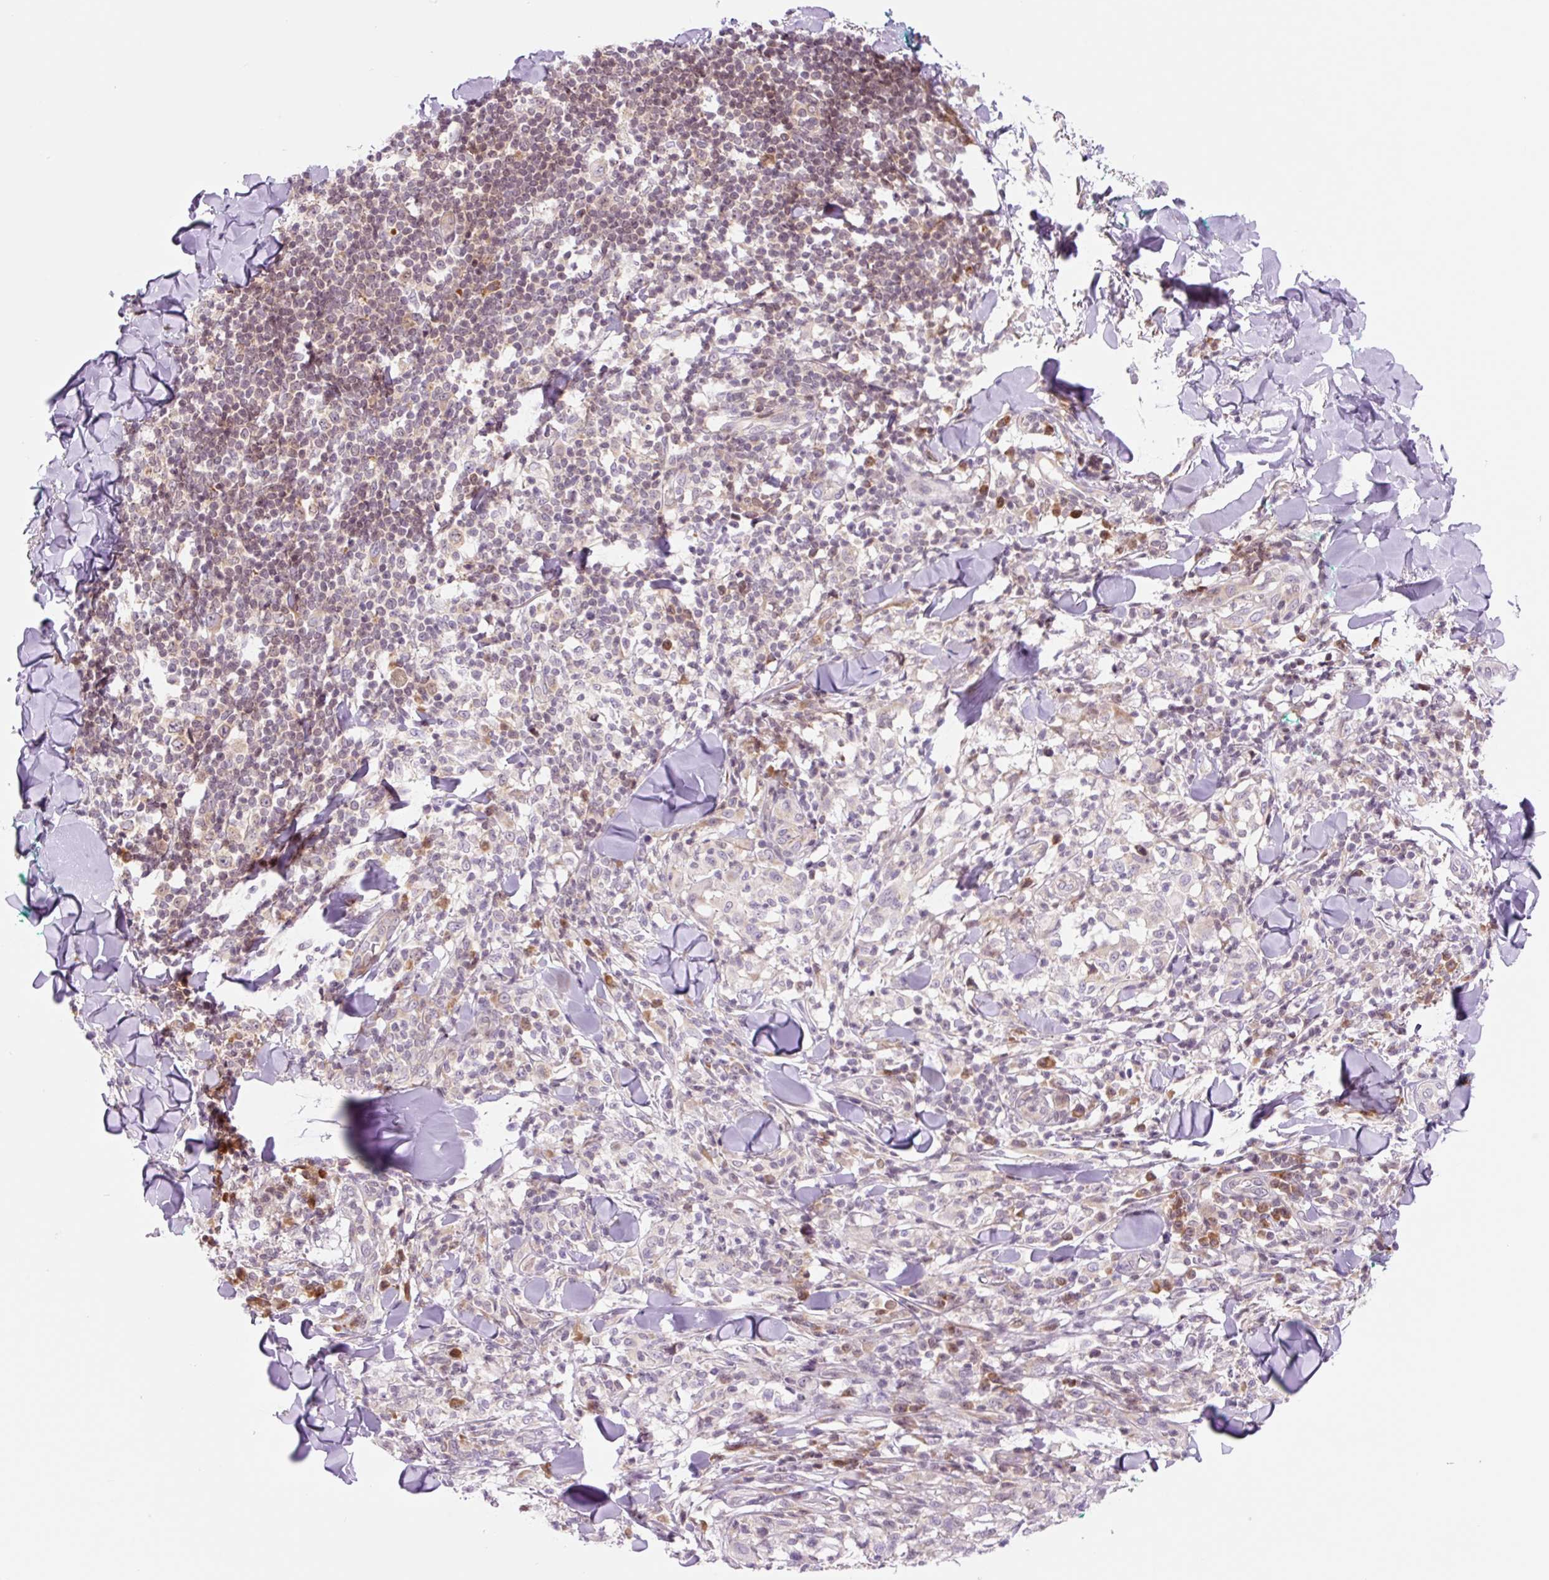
{"staining": {"intensity": "negative", "quantity": "none", "location": "none"}, "tissue": "melanoma", "cell_type": "Tumor cells", "image_type": "cancer", "snomed": [{"axis": "morphology", "description": "Malignant melanoma, NOS"}, {"axis": "topography", "description": "Skin"}], "caption": "IHC photomicrograph of neoplastic tissue: malignant melanoma stained with DAB displays no significant protein expression in tumor cells.", "gene": "RPL41", "patient": {"sex": "male", "age": 66}}